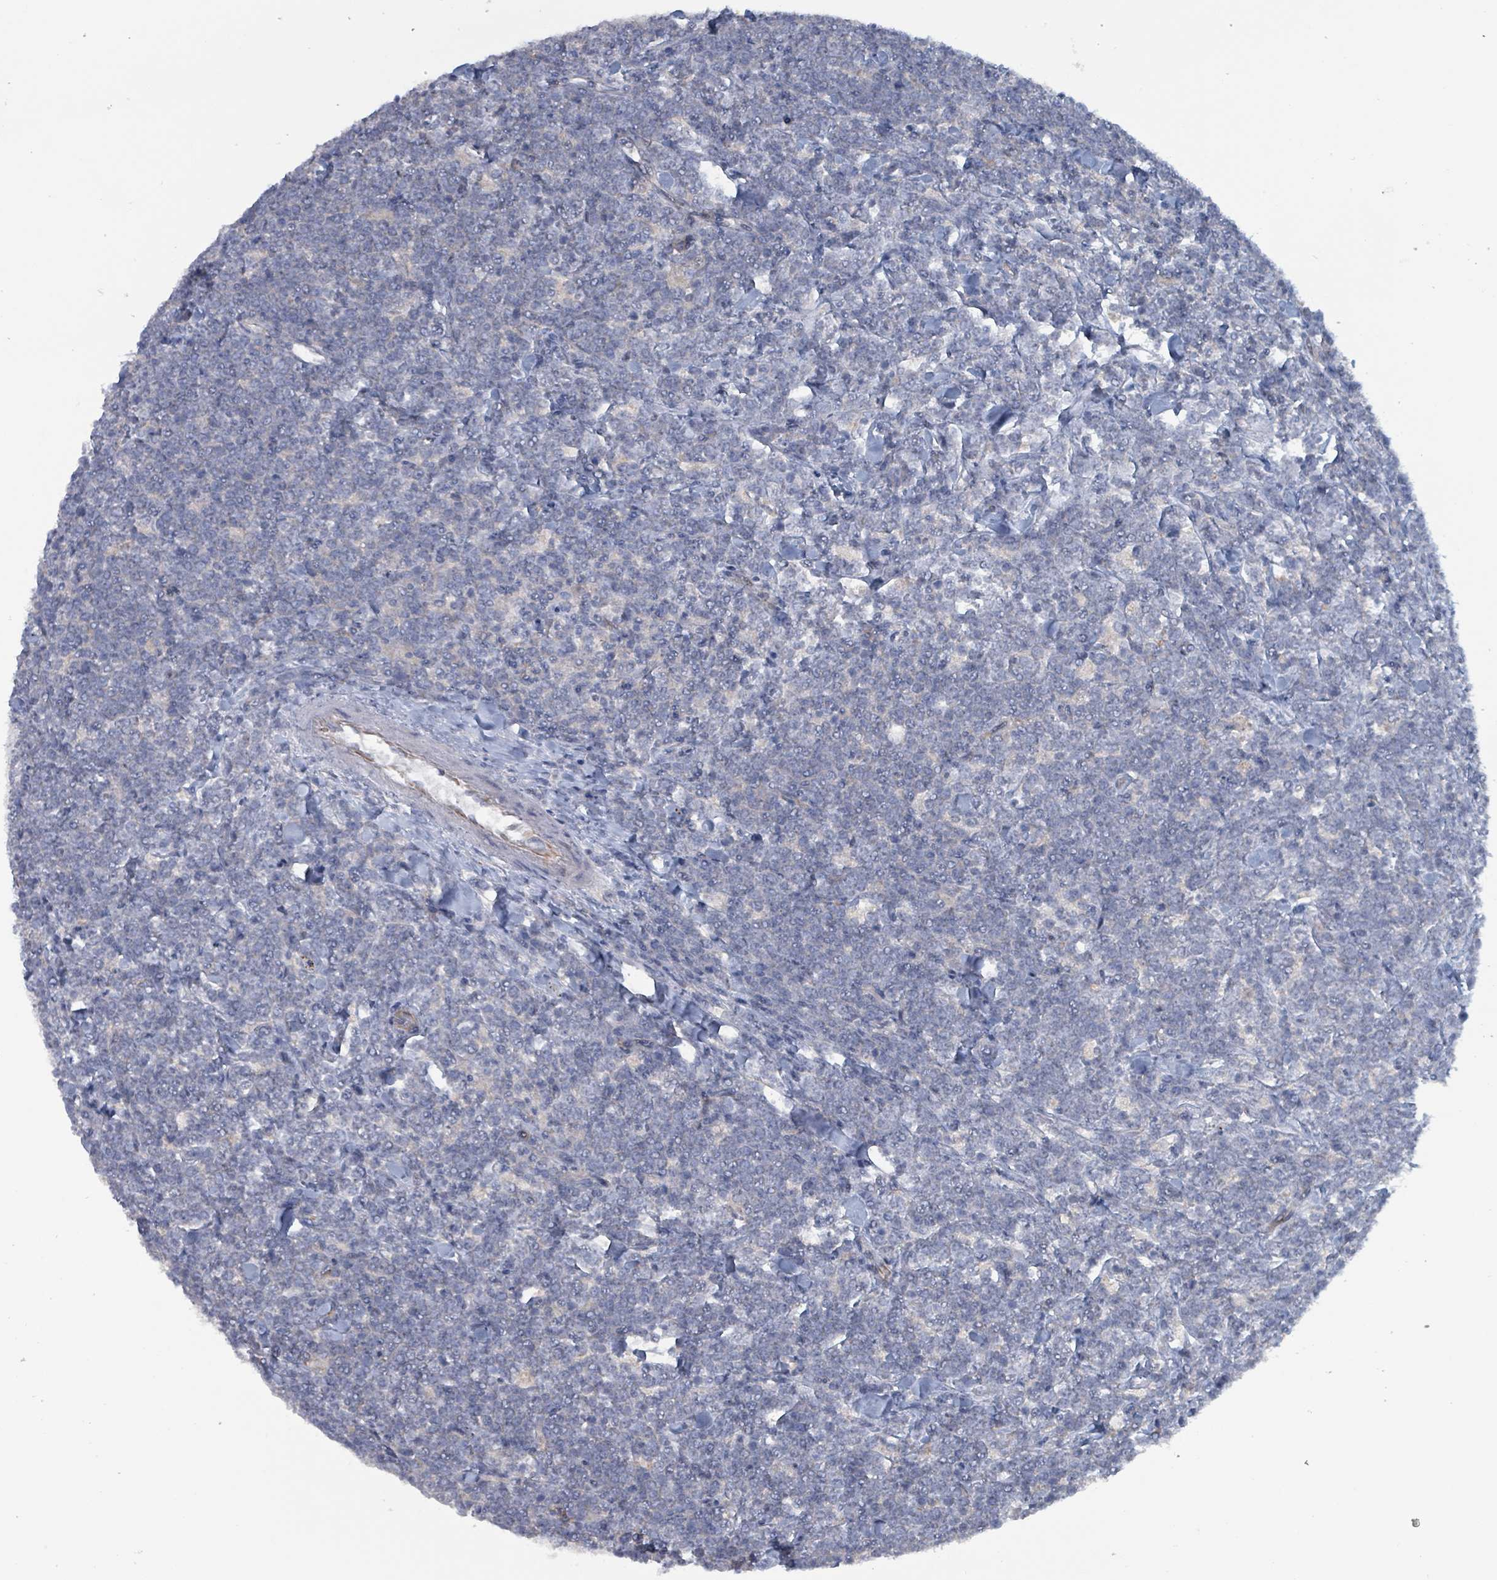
{"staining": {"intensity": "negative", "quantity": "none", "location": "none"}, "tissue": "lymphoma", "cell_type": "Tumor cells", "image_type": "cancer", "snomed": [{"axis": "morphology", "description": "Malignant lymphoma, non-Hodgkin's type, High grade"}, {"axis": "topography", "description": "Small intestine"}, {"axis": "topography", "description": "Colon"}], "caption": "IHC histopathology image of high-grade malignant lymphoma, non-Hodgkin's type stained for a protein (brown), which exhibits no expression in tumor cells.", "gene": "TAAR5", "patient": {"sex": "male", "age": 8}}